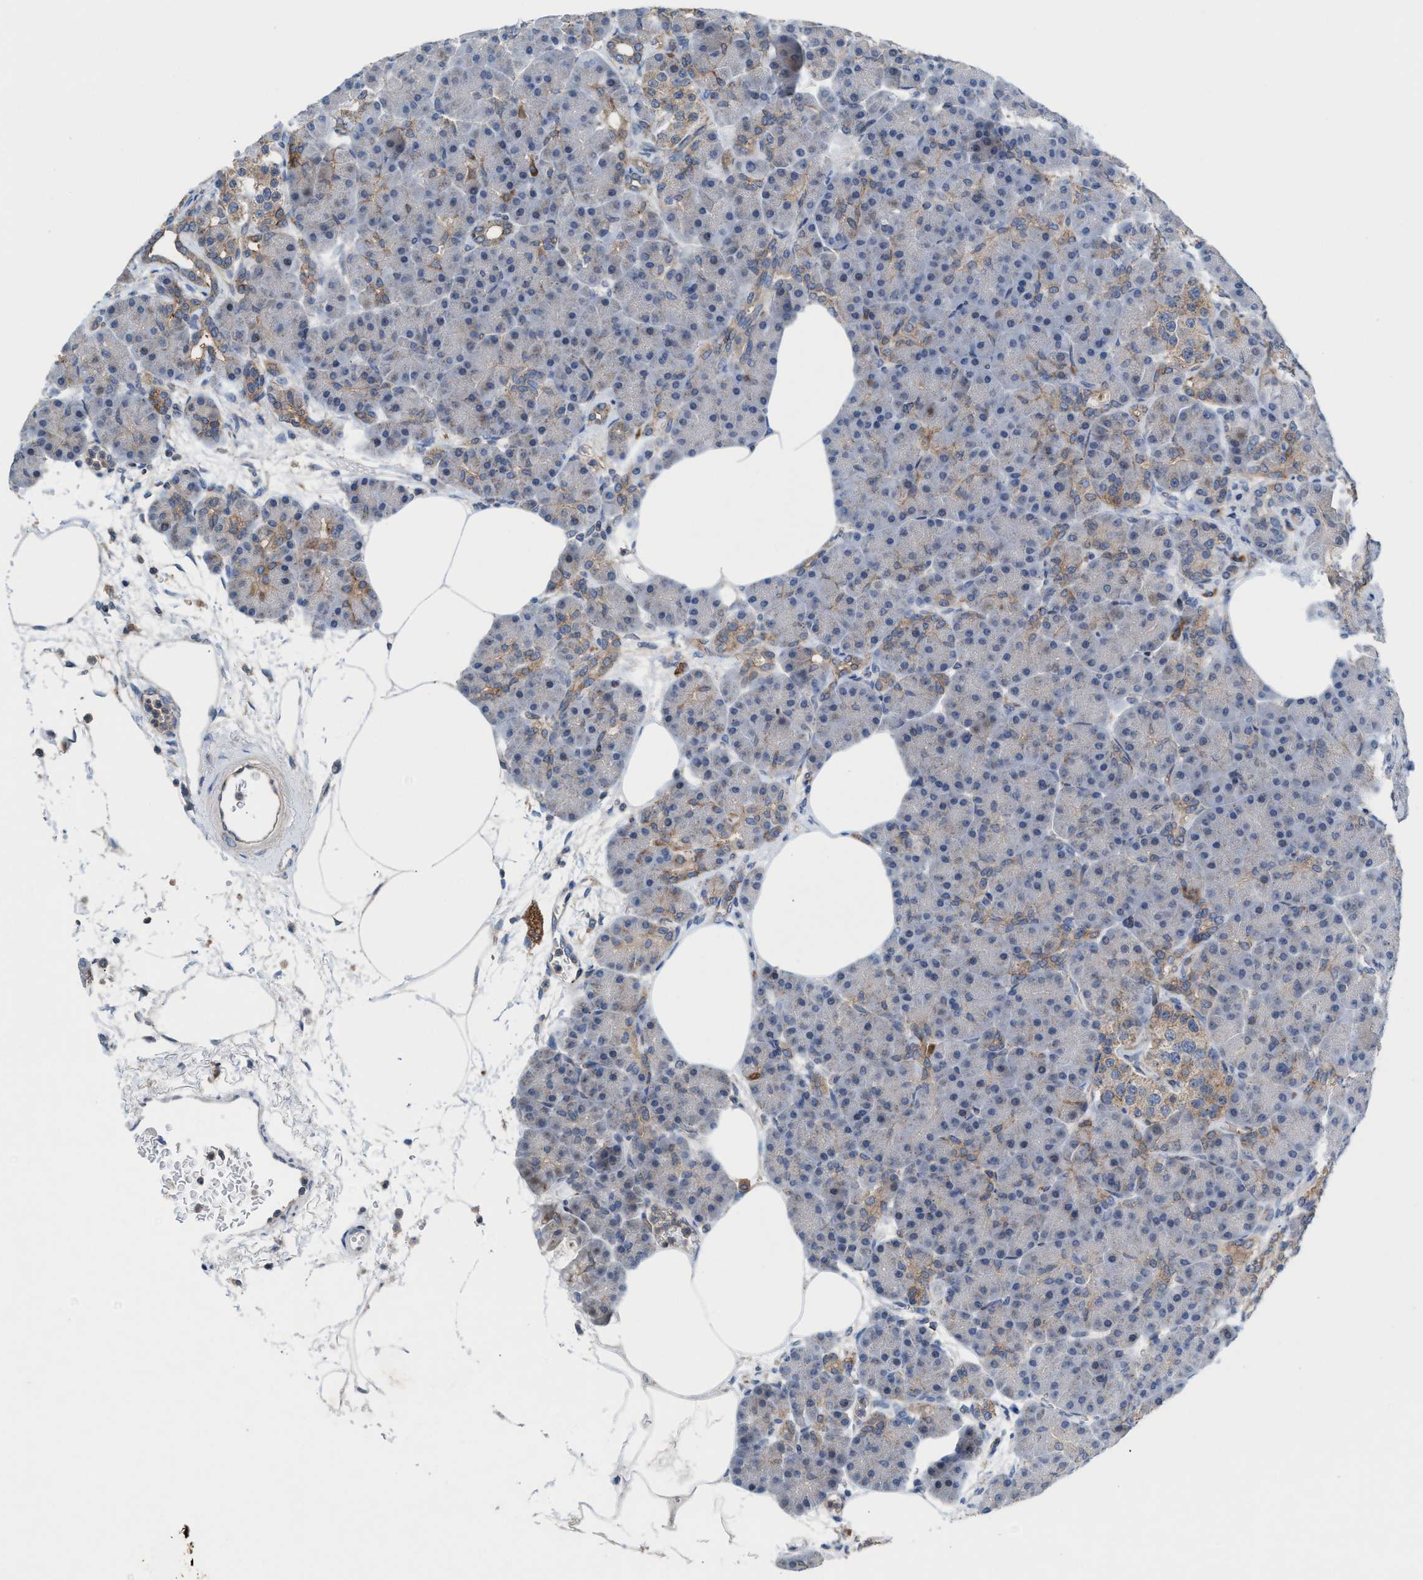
{"staining": {"intensity": "moderate", "quantity": "<25%", "location": "cytoplasmic/membranous"}, "tissue": "pancreas", "cell_type": "Exocrine glandular cells", "image_type": "normal", "snomed": [{"axis": "morphology", "description": "Normal tissue, NOS"}, {"axis": "topography", "description": "Pancreas"}], "caption": "Protein staining shows moderate cytoplasmic/membranous staining in about <25% of exocrine glandular cells in benign pancreas. (Stains: DAB in brown, nuclei in blue, Microscopy: brightfield microscopy at high magnification).", "gene": "MRM1", "patient": {"sex": "female", "age": 70}}